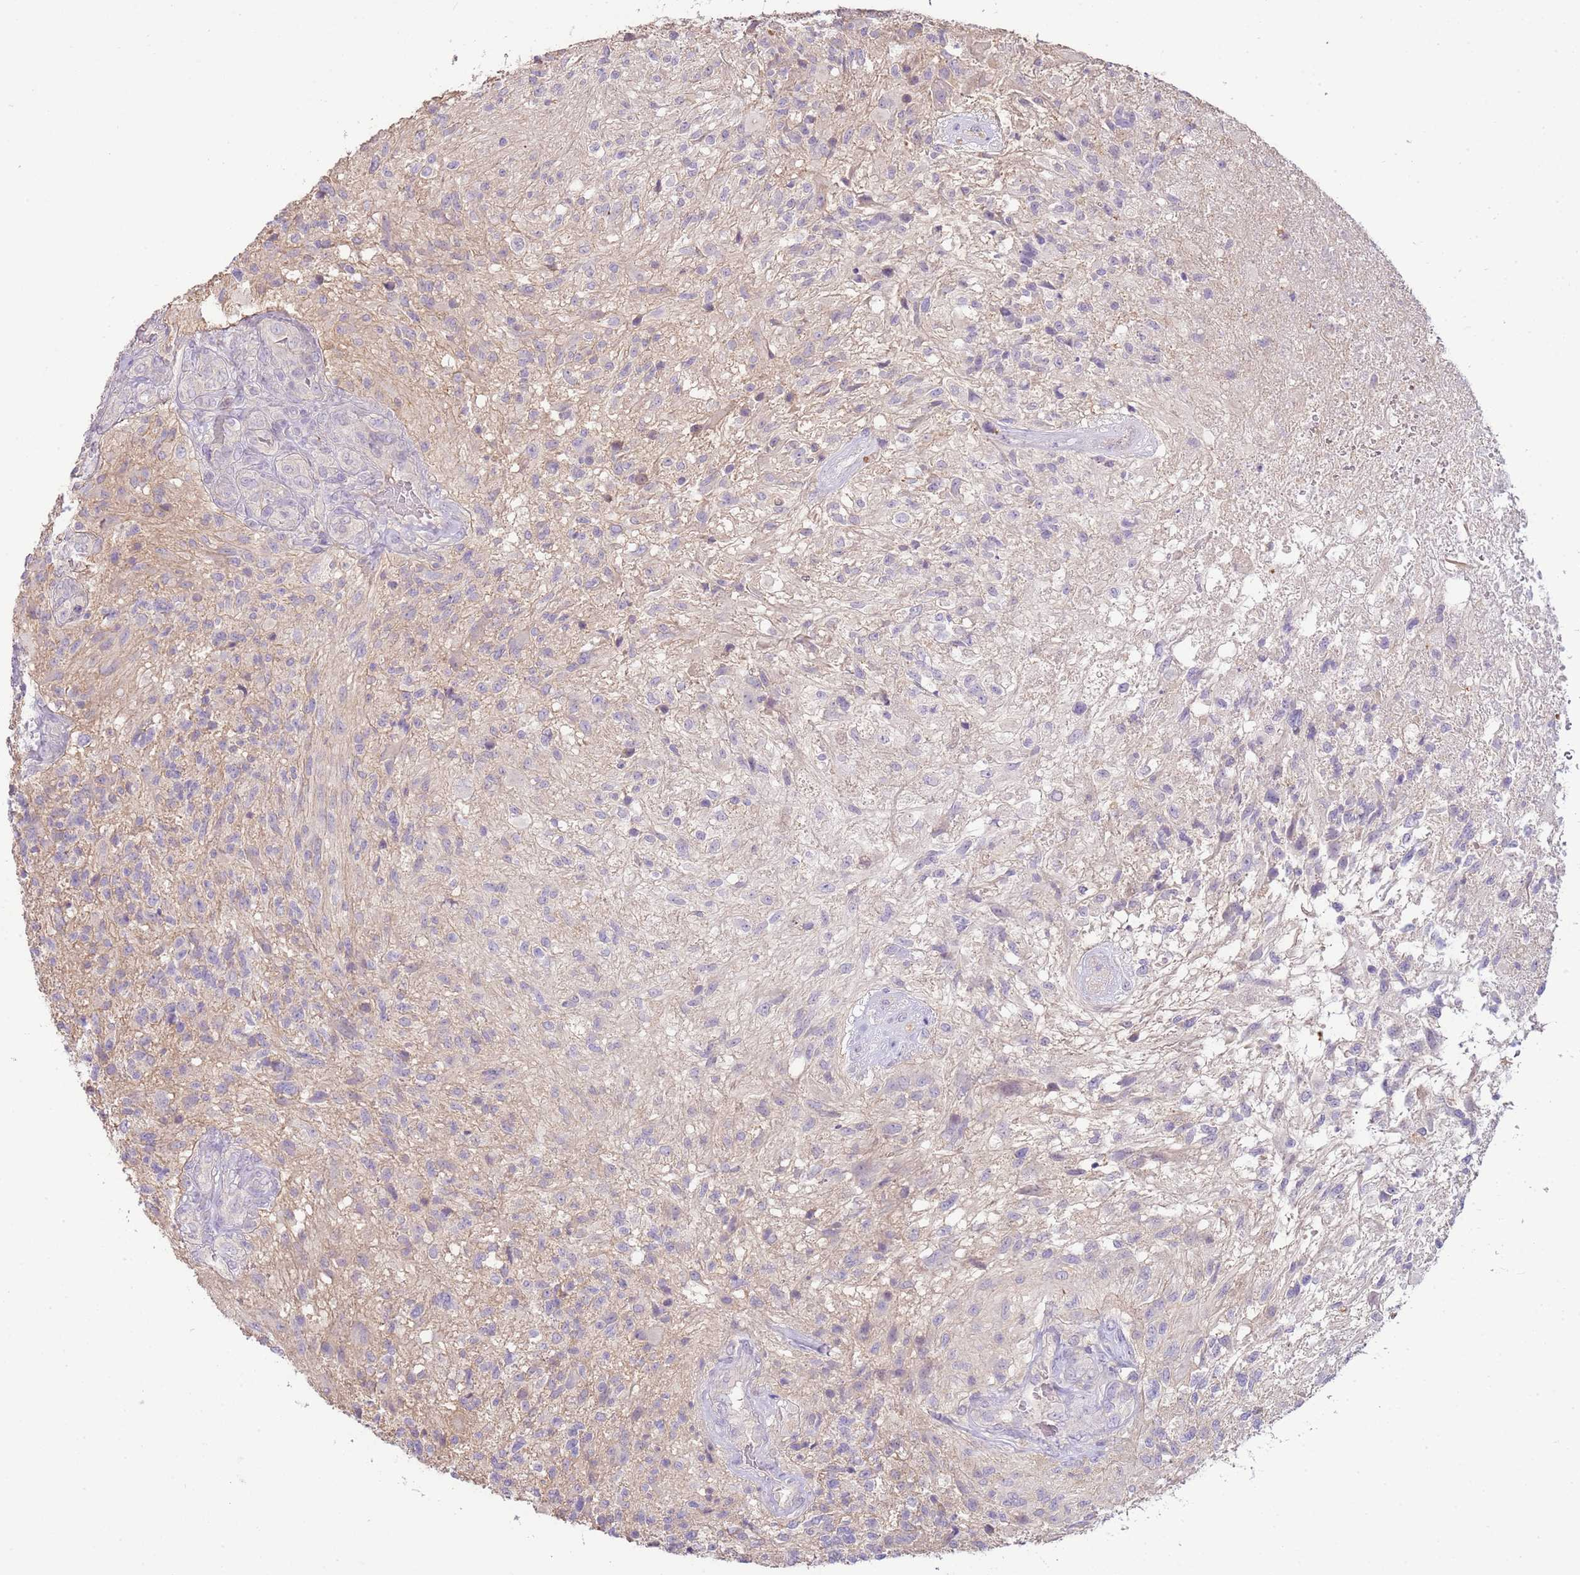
{"staining": {"intensity": "negative", "quantity": "none", "location": "none"}, "tissue": "glioma", "cell_type": "Tumor cells", "image_type": "cancer", "snomed": [{"axis": "morphology", "description": "Glioma, malignant, High grade"}, {"axis": "topography", "description": "Brain"}], "caption": "This is an immunohistochemistry (IHC) photomicrograph of human glioma. There is no staining in tumor cells.", "gene": "IL2RG", "patient": {"sex": "male", "age": 56}}